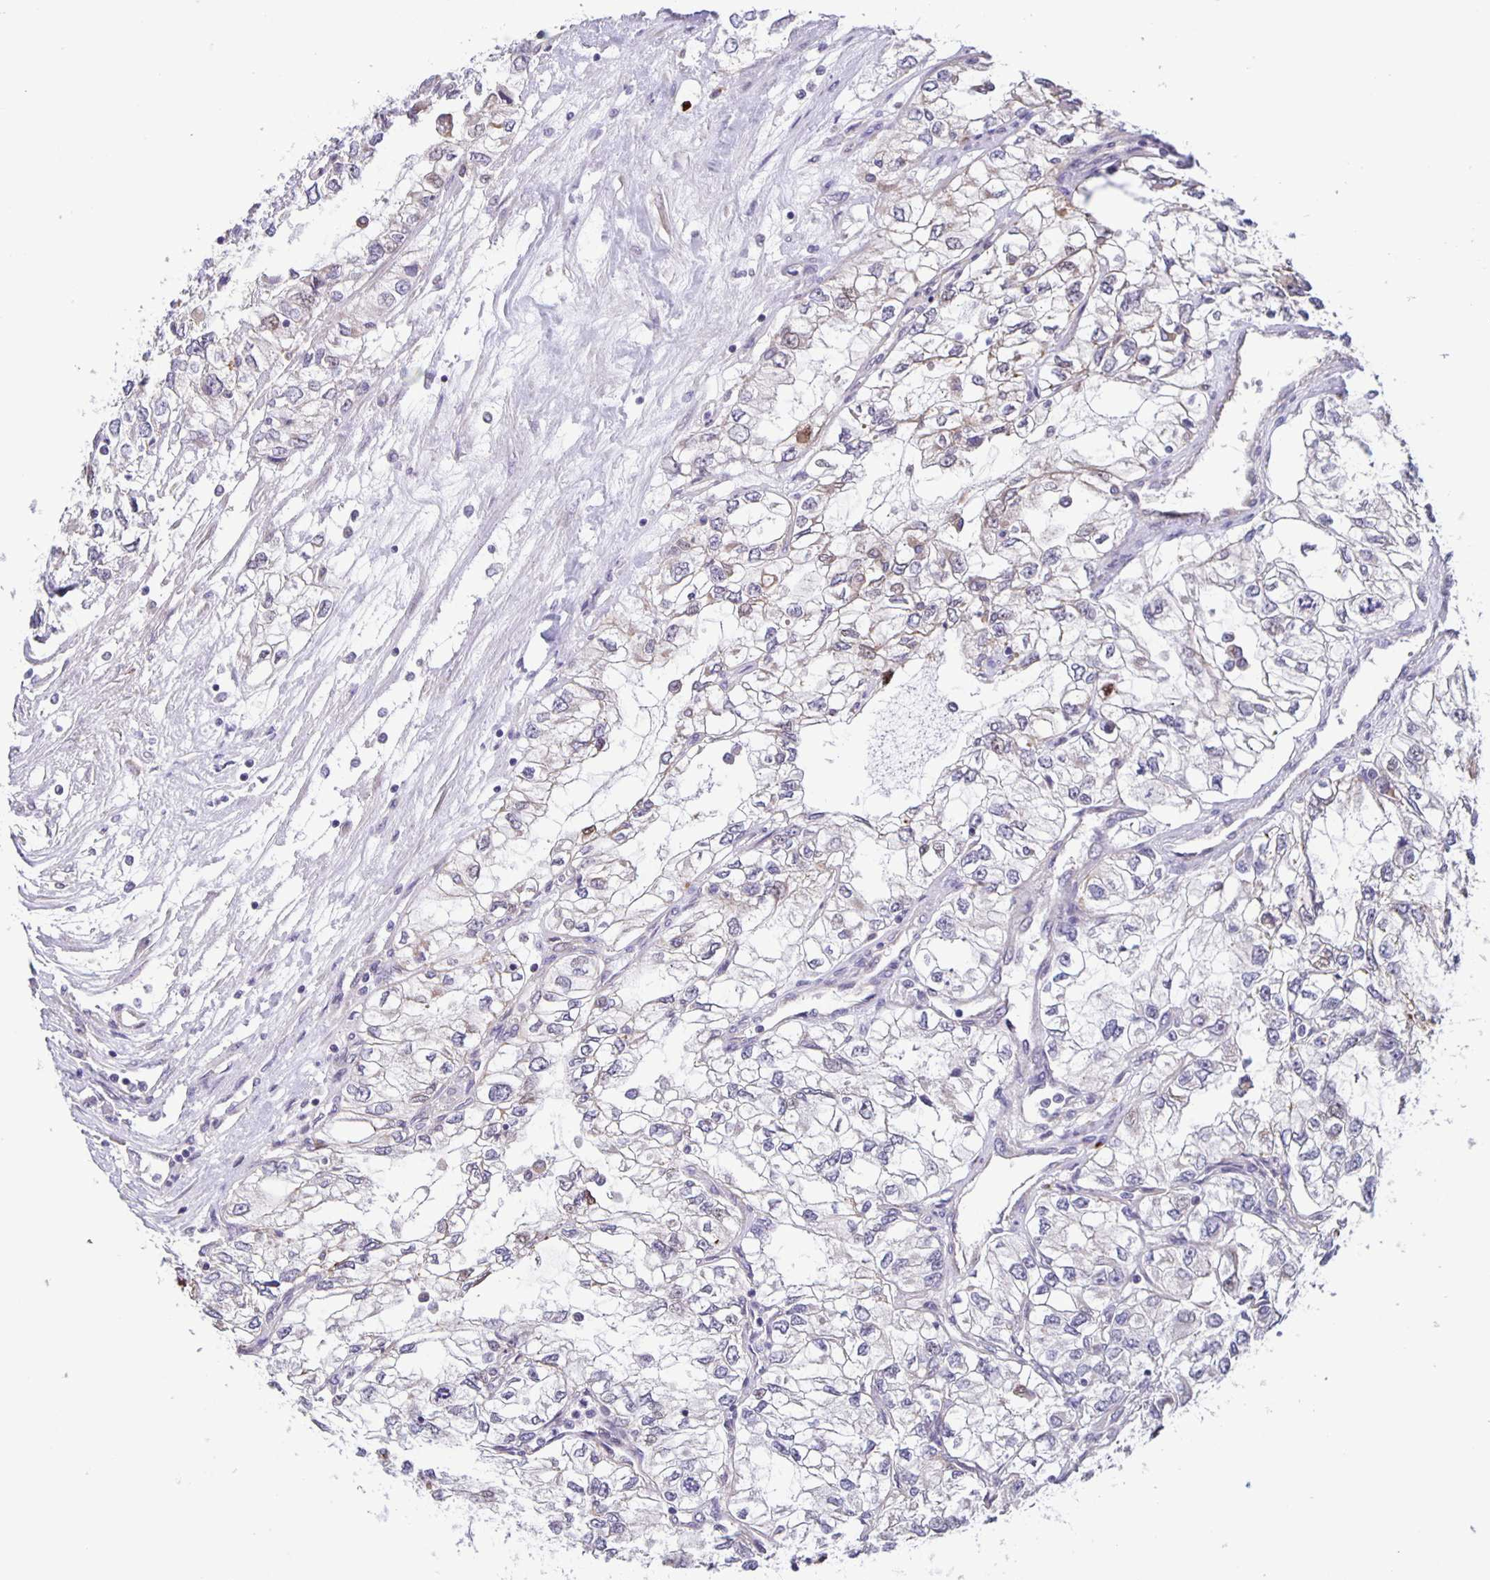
{"staining": {"intensity": "negative", "quantity": "none", "location": "none"}, "tissue": "renal cancer", "cell_type": "Tumor cells", "image_type": "cancer", "snomed": [{"axis": "morphology", "description": "Adenocarcinoma, NOS"}, {"axis": "topography", "description": "Kidney"}], "caption": "Tumor cells show no significant protein staining in renal cancer.", "gene": "MAPK12", "patient": {"sex": "female", "age": 59}}